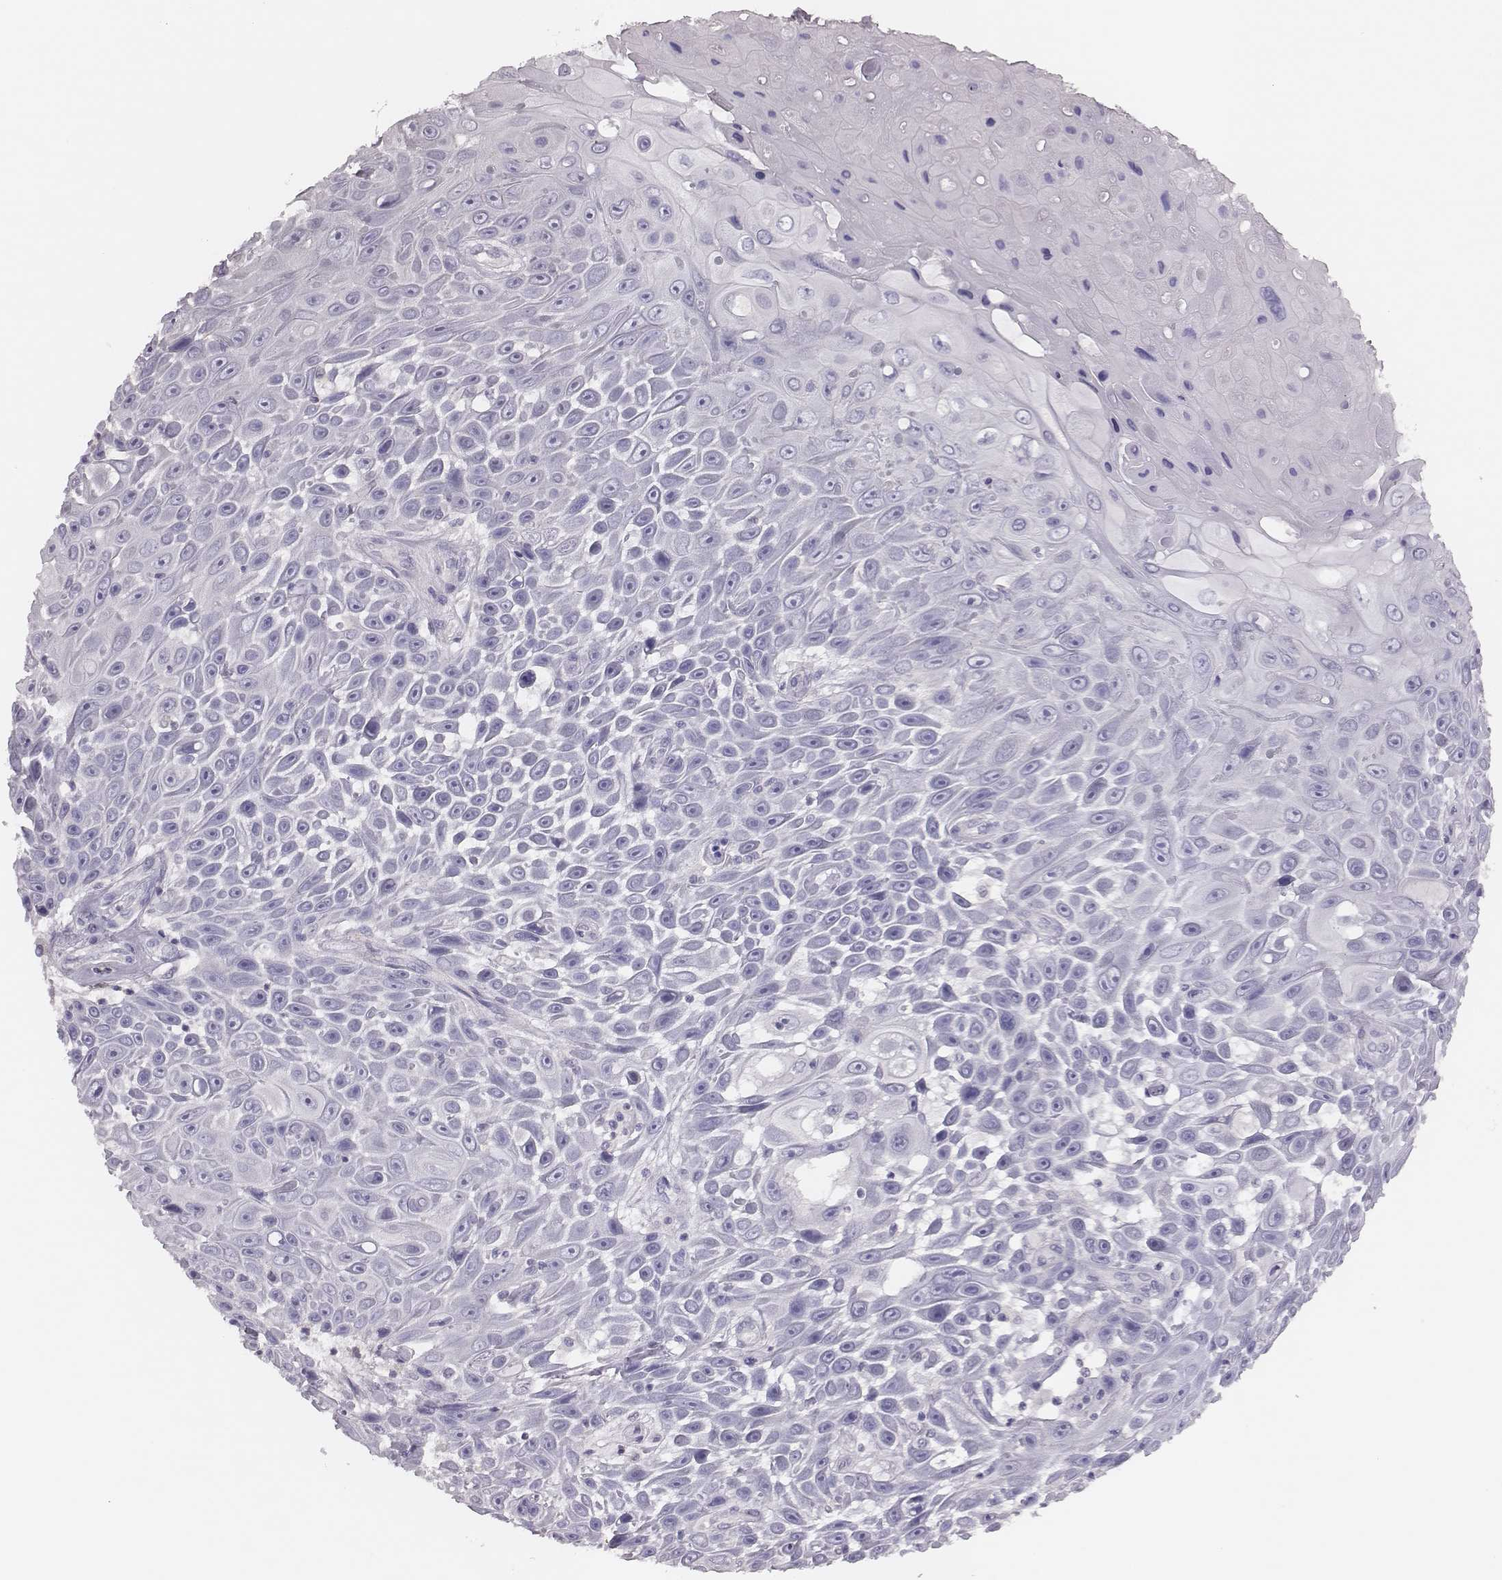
{"staining": {"intensity": "negative", "quantity": "none", "location": "none"}, "tissue": "skin cancer", "cell_type": "Tumor cells", "image_type": "cancer", "snomed": [{"axis": "morphology", "description": "Squamous cell carcinoma, NOS"}, {"axis": "topography", "description": "Skin"}], "caption": "IHC image of human squamous cell carcinoma (skin) stained for a protein (brown), which displays no expression in tumor cells.", "gene": "P2RY10", "patient": {"sex": "male", "age": 82}}